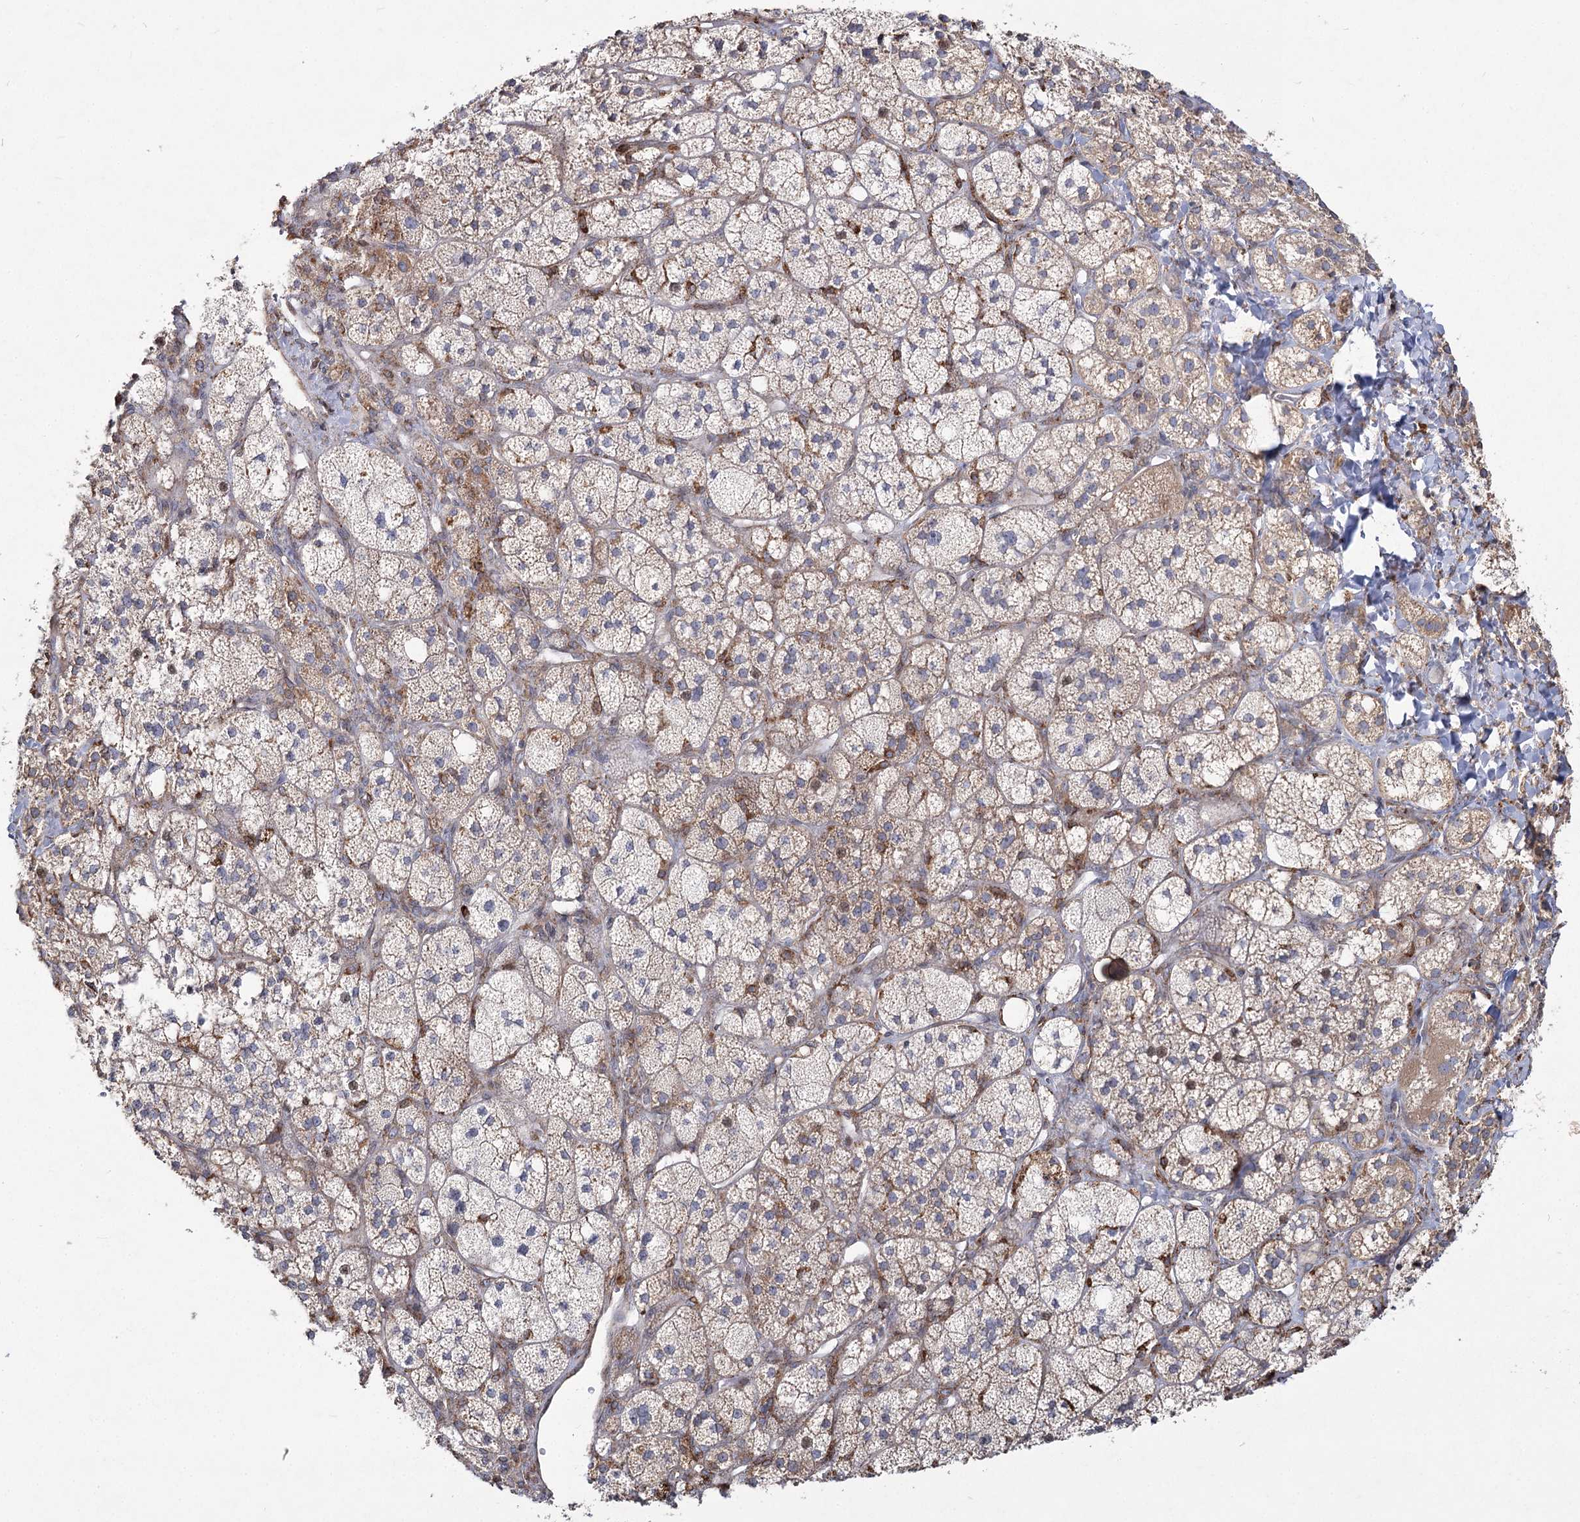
{"staining": {"intensity": "moderate", "quantity": "25%-75%", "location": "cytoplasmic/membranous"}, "tissue": "adrenal gland", "cell_type": "Glandular cells", "image_type": "normal", "snomed": [{"axis": "morphology", "description": "Normal tissue, NOS"}, {"axis": "topography", "description": "Adrenal gland"}], "caption": "Adrenal gland stained with IHC displays moderate cytoplasmic/membranous expression in about 25%-75% of glandular cells.", "gene": "NHLRC2", "patient": {"sex": "male", "age": 61}}